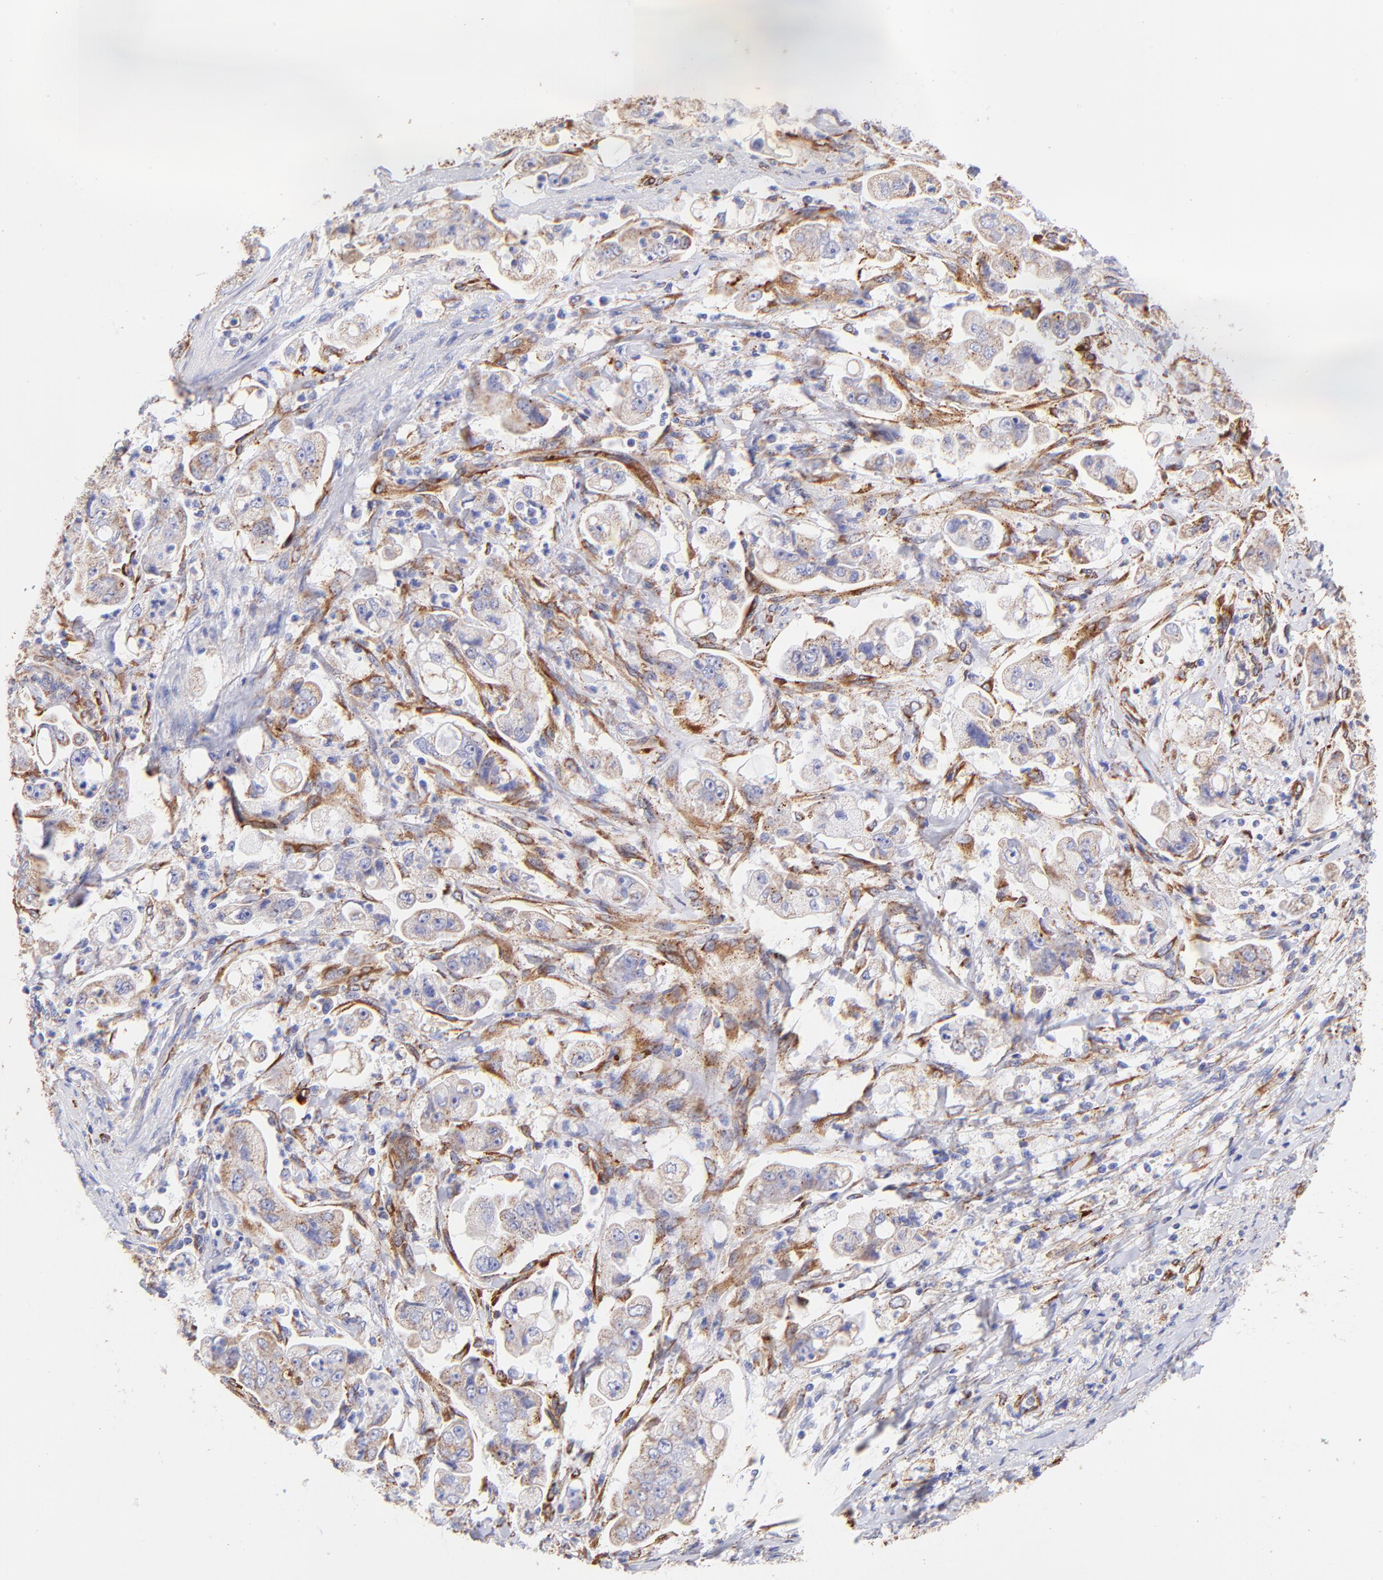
{"staining": {"intensity": "weak", "quantity": ">75%", "location": "cytoplasmic/membranous"}, "tissue": "stomach cancer", "cell_type": "Tumor cells", "image_type": "cancer", "snomed": [{"axis": "morphology", "description": "Adenocarcinoma, NOS"}, {"axis": "topography", "description": "Stomach"}], "caption": "Human adenocarcinoma (stomach) stained with a protein marker displays weak staining in tumor cells.", "gene": "SPARC", "patient": {"sex": "male", "age": 62}}